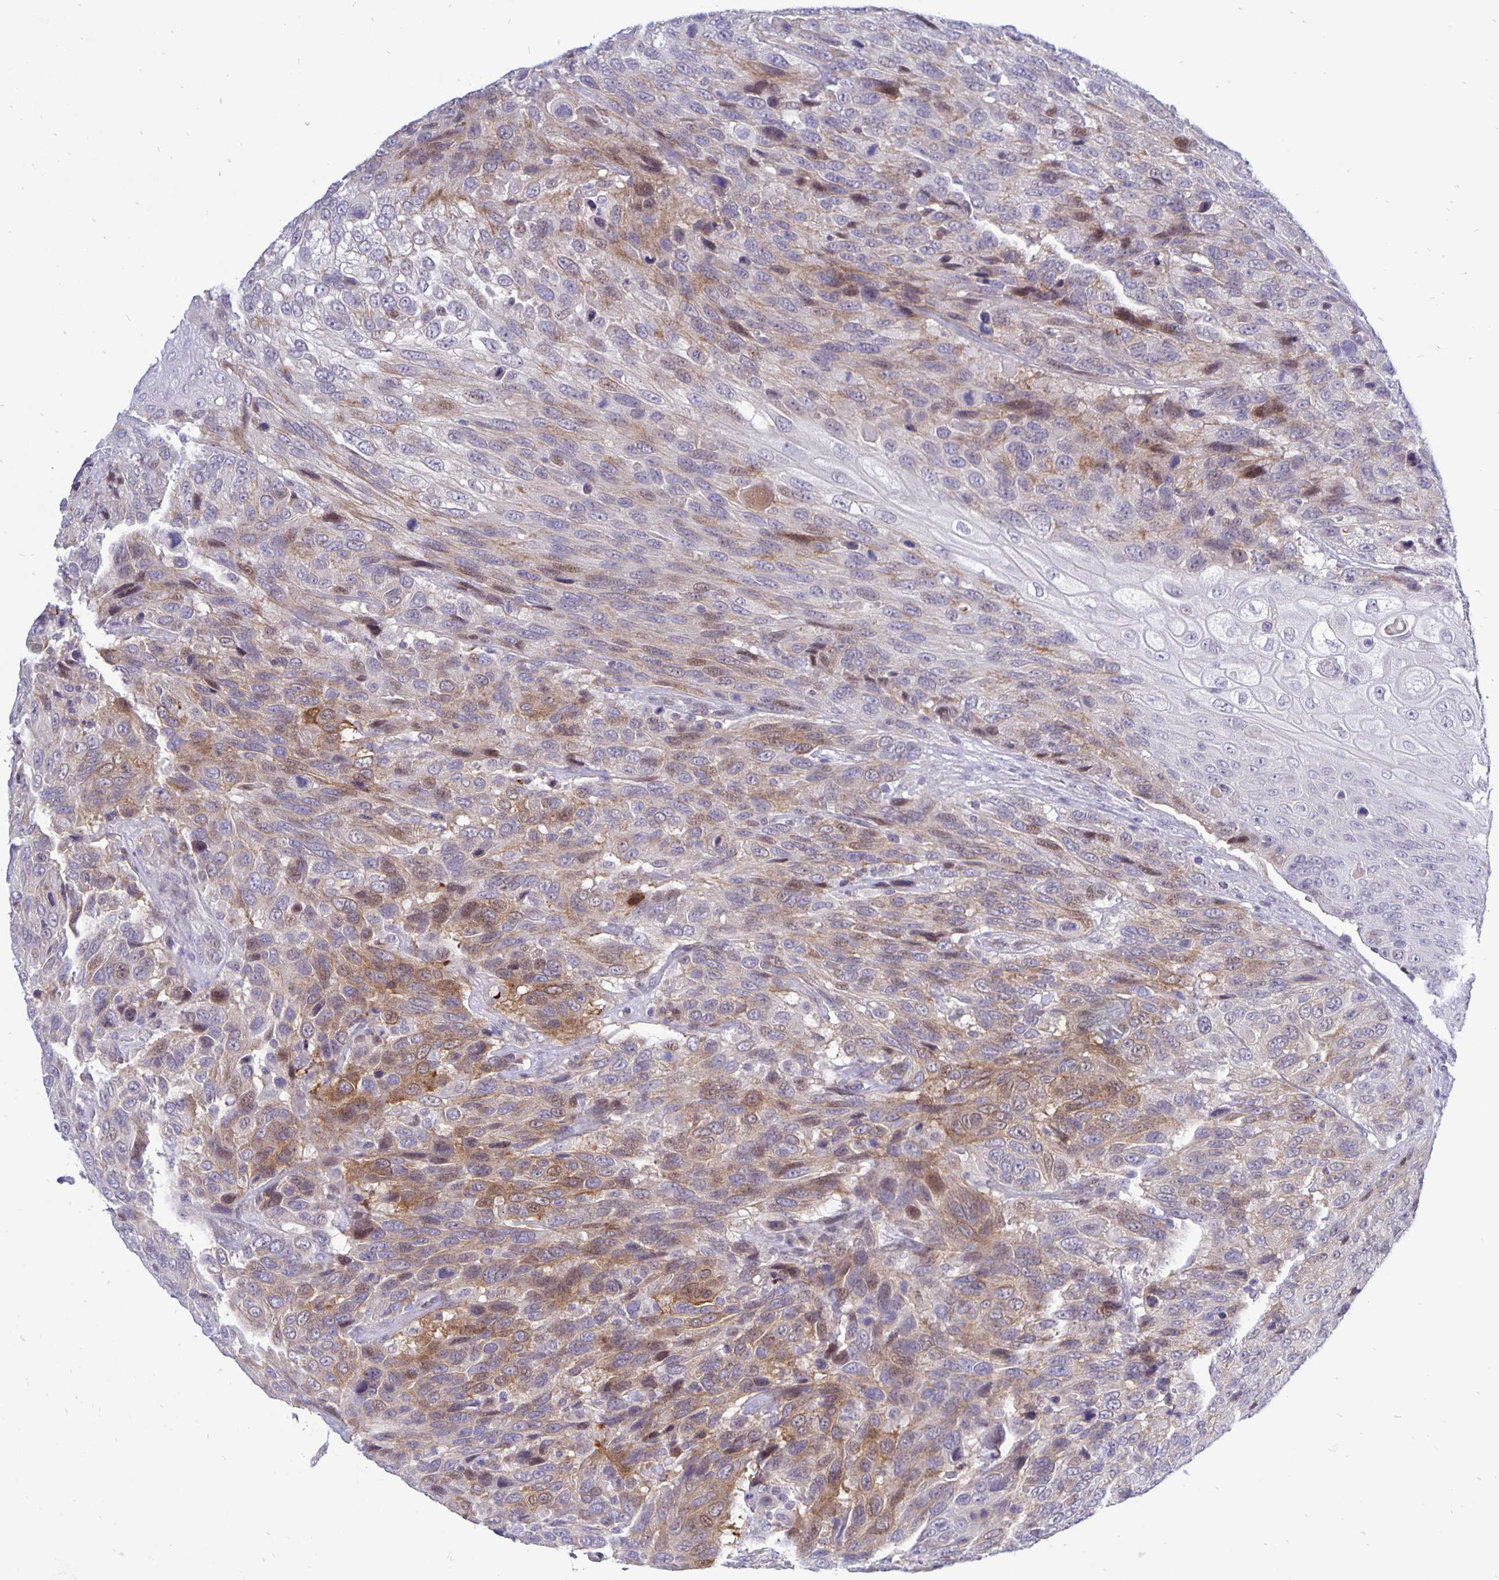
{"staining": {"intensity": "moderate", "quantity": "25%-75%", "location": "cytoplasmic/membranous"}, "tissue": "urothelial cancer", "cell_type": "Tumor cells", "image_type": "cancer", "snomed": [{"axis": "morphology", "description": "Urothelial carcinoma, High grade"}, {"axis": "topography", "description": "Urinary bladder"}], "caption": "Urothelial cancer stained with a protein marker exhibits moderate staining in tumor cells.", "gene": "ERBB2", "patient": {"sex": "female", "age": 70}}